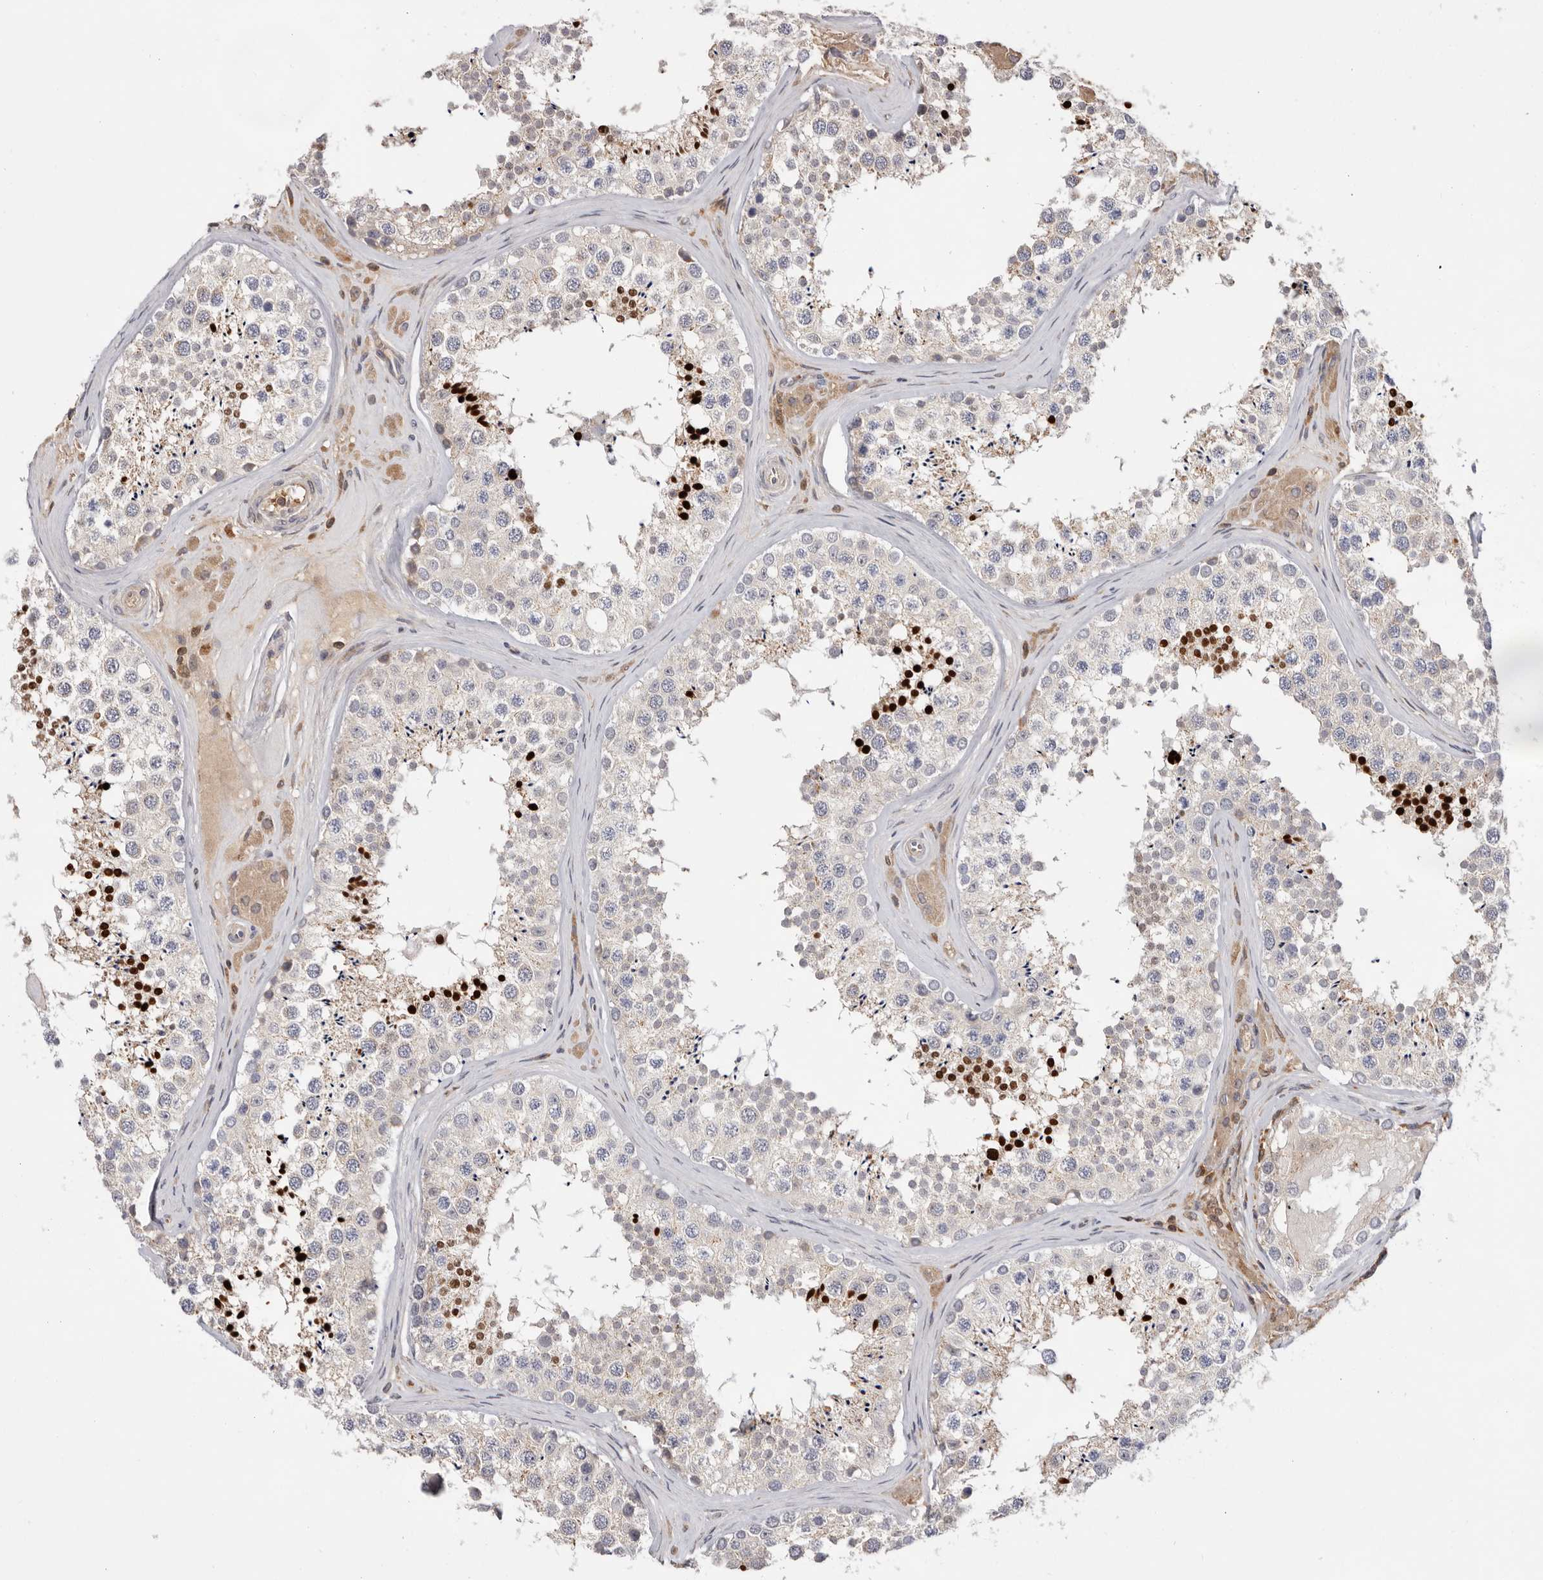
{"staining": {"intensity": "strong", "quantity": "<25%", "location": "nuclear"}, "tissue": "testis", "cell_type": "Cells in seminiferous ducts", "image_type": "normal", "snomed": [{"axis": "morphology", "description": "Normal tissue, NOS"}, {"axis": "topography", "description": "Testis"}], "caption": "Brown immunohistochemical staining in benign human testis exhibits strong nuclear positivity in approximately <25% of cells in seminiferous ducts. Nuclei are stained in blue.", "gene": "RNF213", "patient": {"sex": "male", "age": 46}}